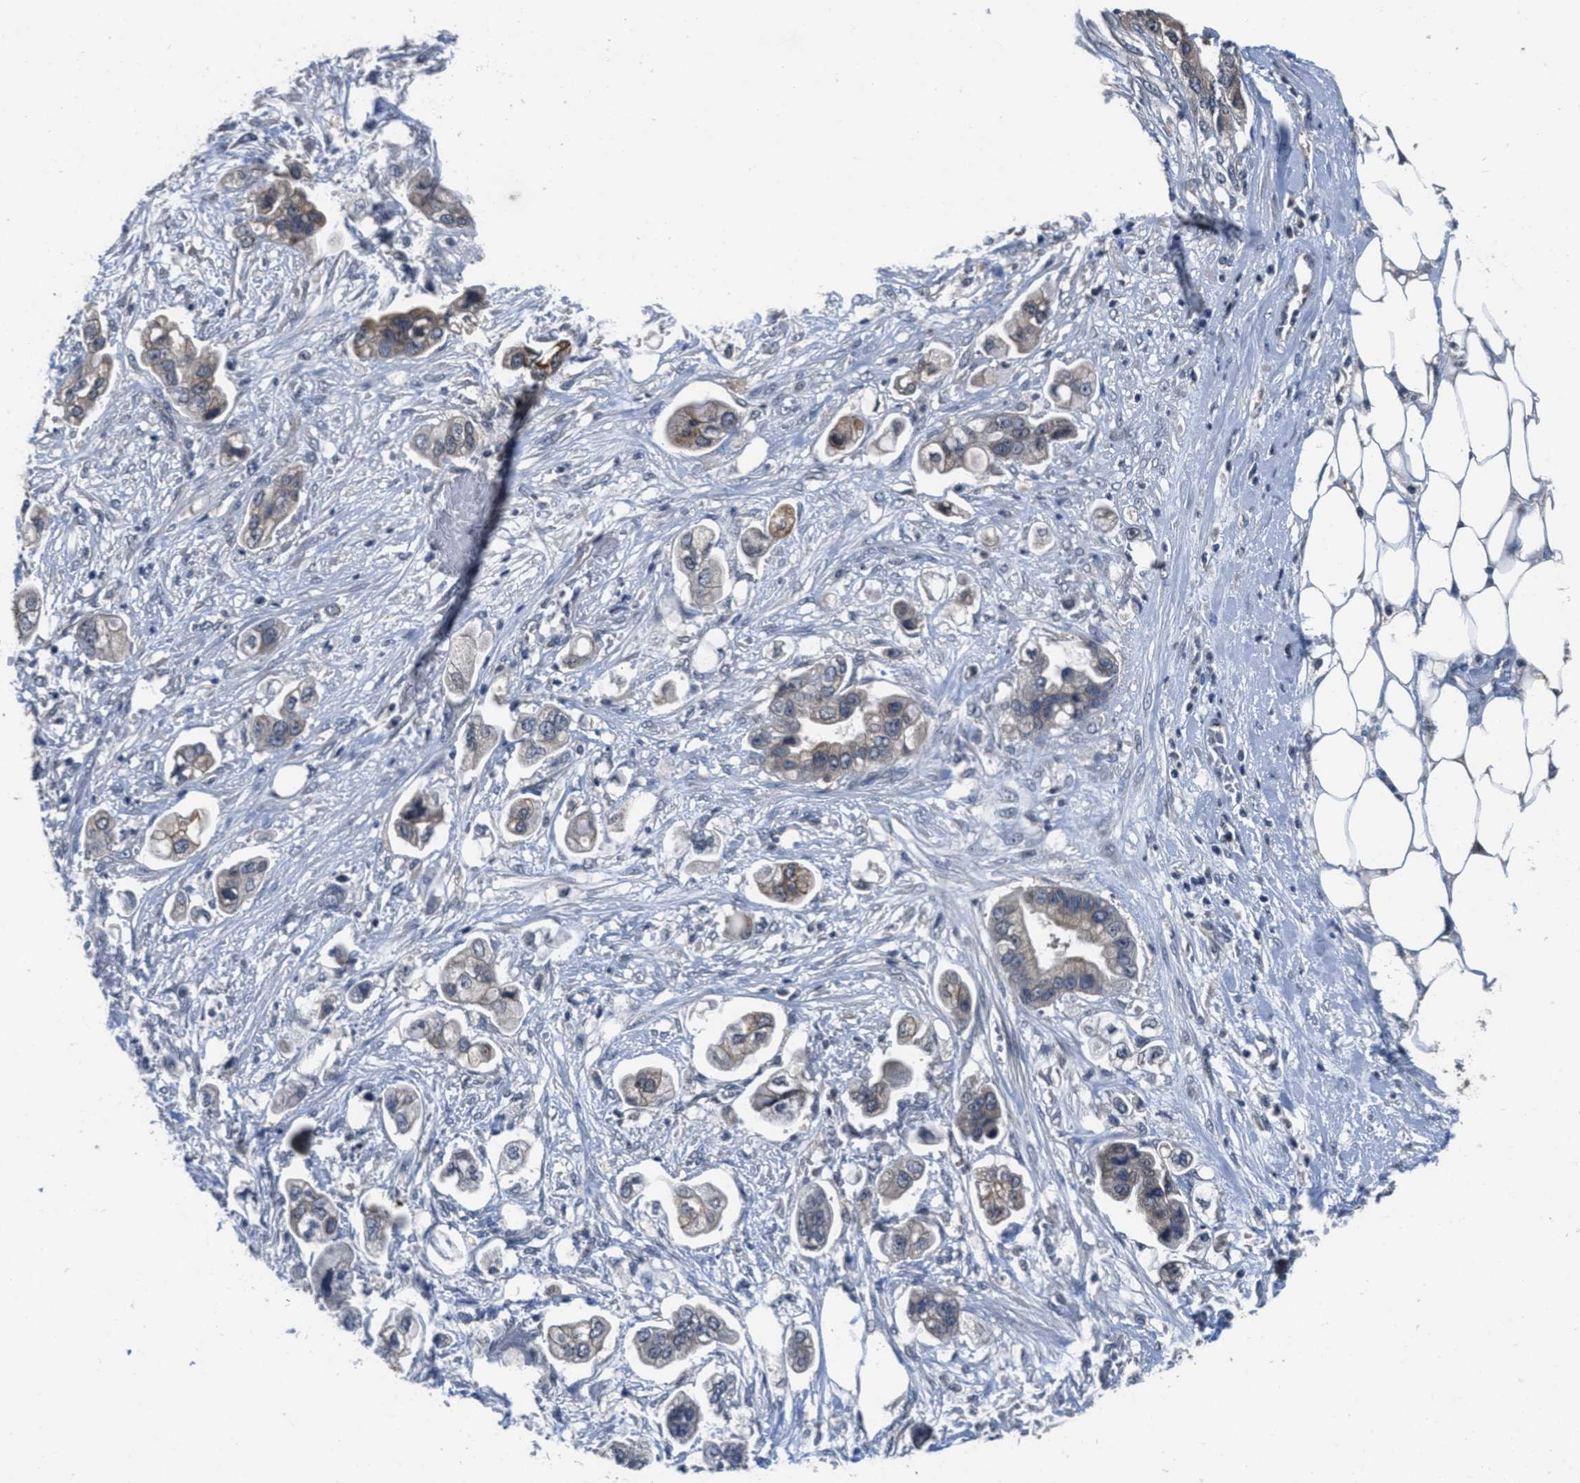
{"staining": {"intensity": "moderate", "quantity": "25%-75%", "location": "cytoplasmic/membranous"}, "tissue": "stomach cancer", "cell_type": "Tumor cells", "image_type": "cancer", "snomed": [{"axis": "morphology", "description": "Adenocarcinoma, NOS"}, {"axis": "topography", "description": "Stomach"}], "caption": "Moderate cytoplasmic/membranous expression for a protein is present in about 25%-75% of tumor cells of stomach adenocarcinoma using immunohistochemistry.", "gene": "ANGPT1", "patient": {"sex": "male", "age": 62}}